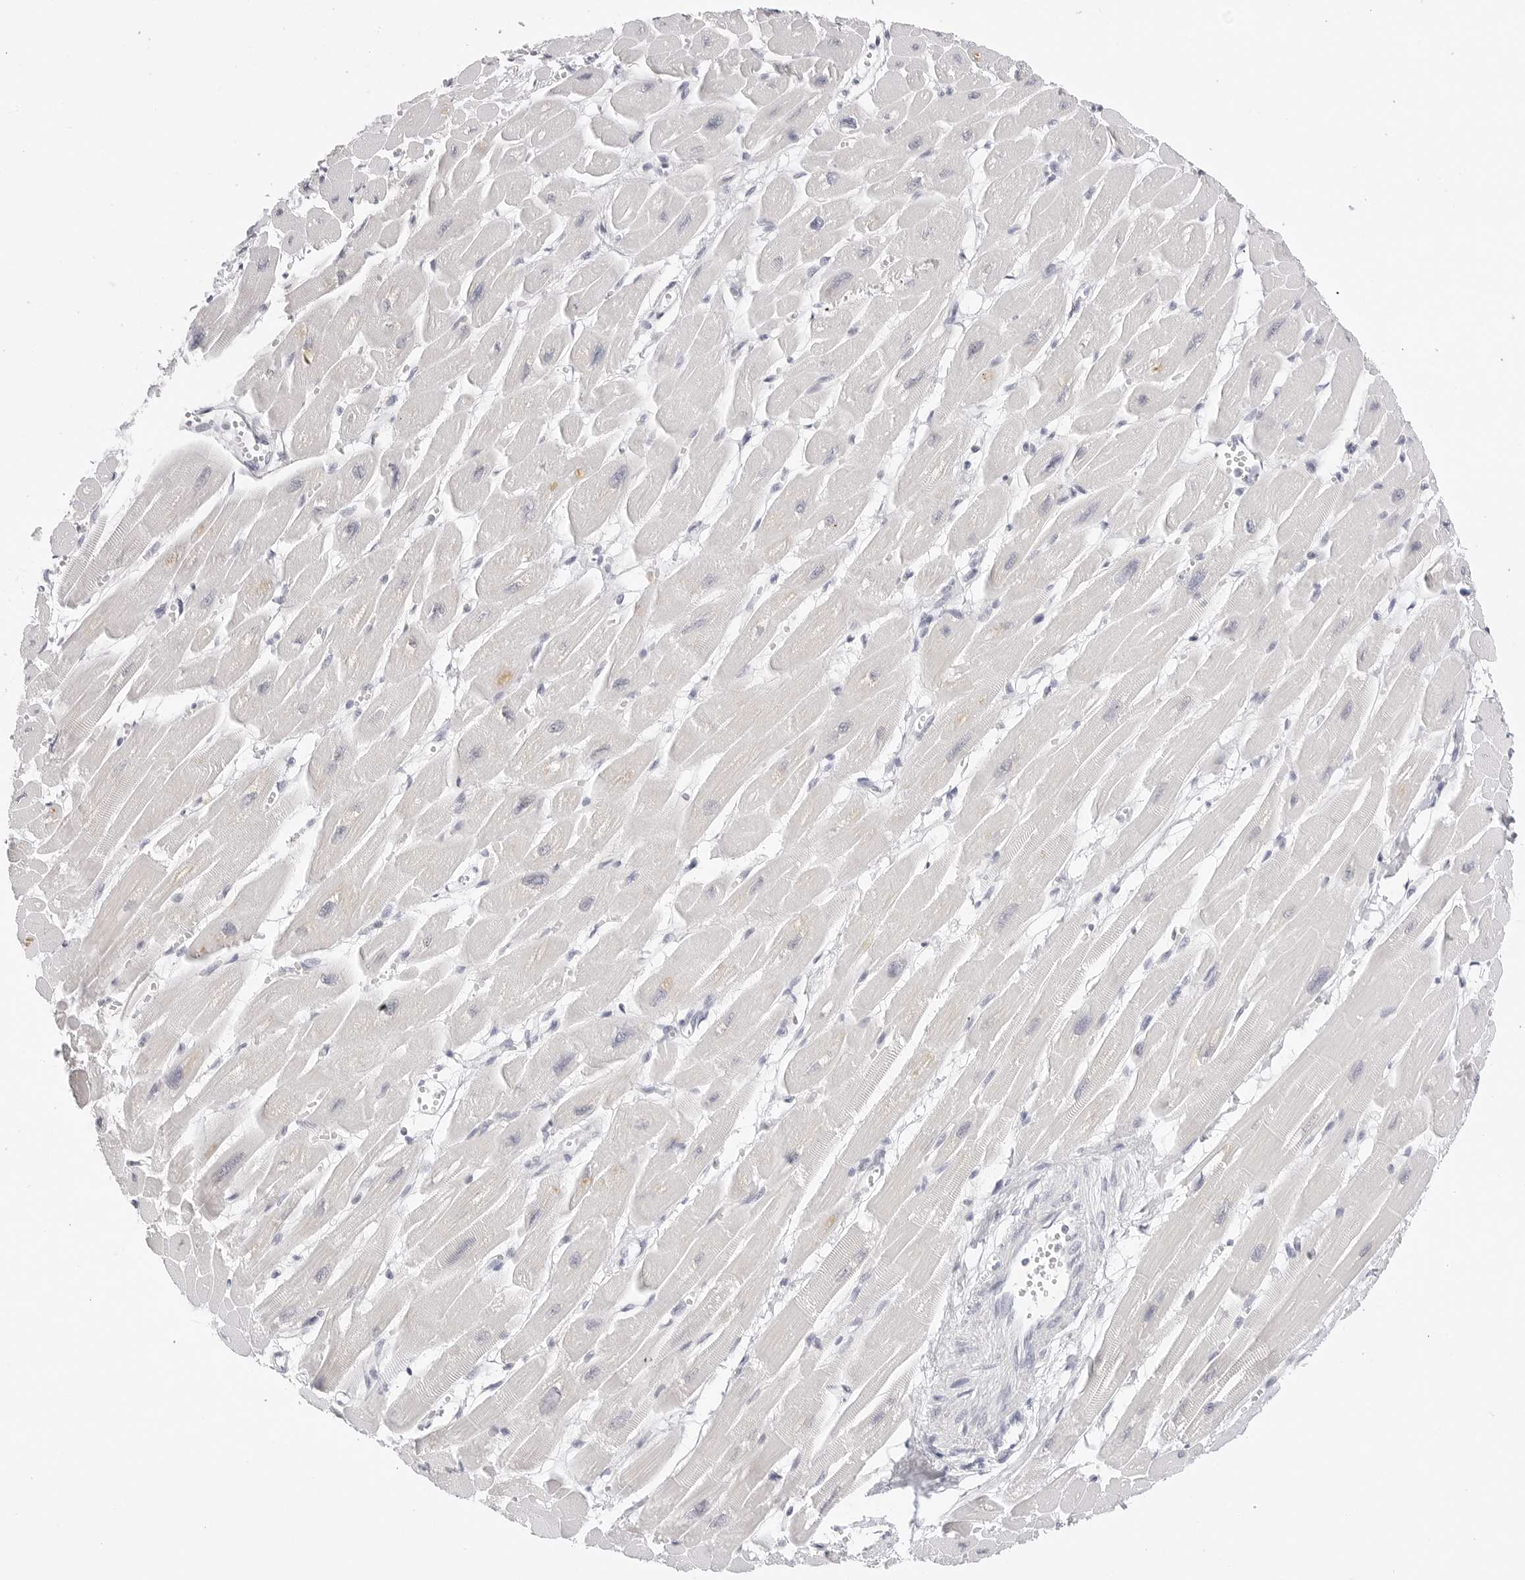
{"staining": {"intensity": "negative", "quantity": "none", "location": "none"}, "tissue": "heart muscle", "cell_type": "Cardiomyocytes", "image_type": "normal", "snomed": [{"axis": "morphology", "description": "Normal tissue, NOS"}, {"axis": "topography", "description": "Heart"}], "caption": "Immunohistochemistry photomicrograph of benign human heart muscle stained for a protein (brown), which exhibits no positivity in cardiomyocytes. Nuclei are stained in blue.", "gene": "HMGCS2", "patient": {"sex": "female", "age": 54}}